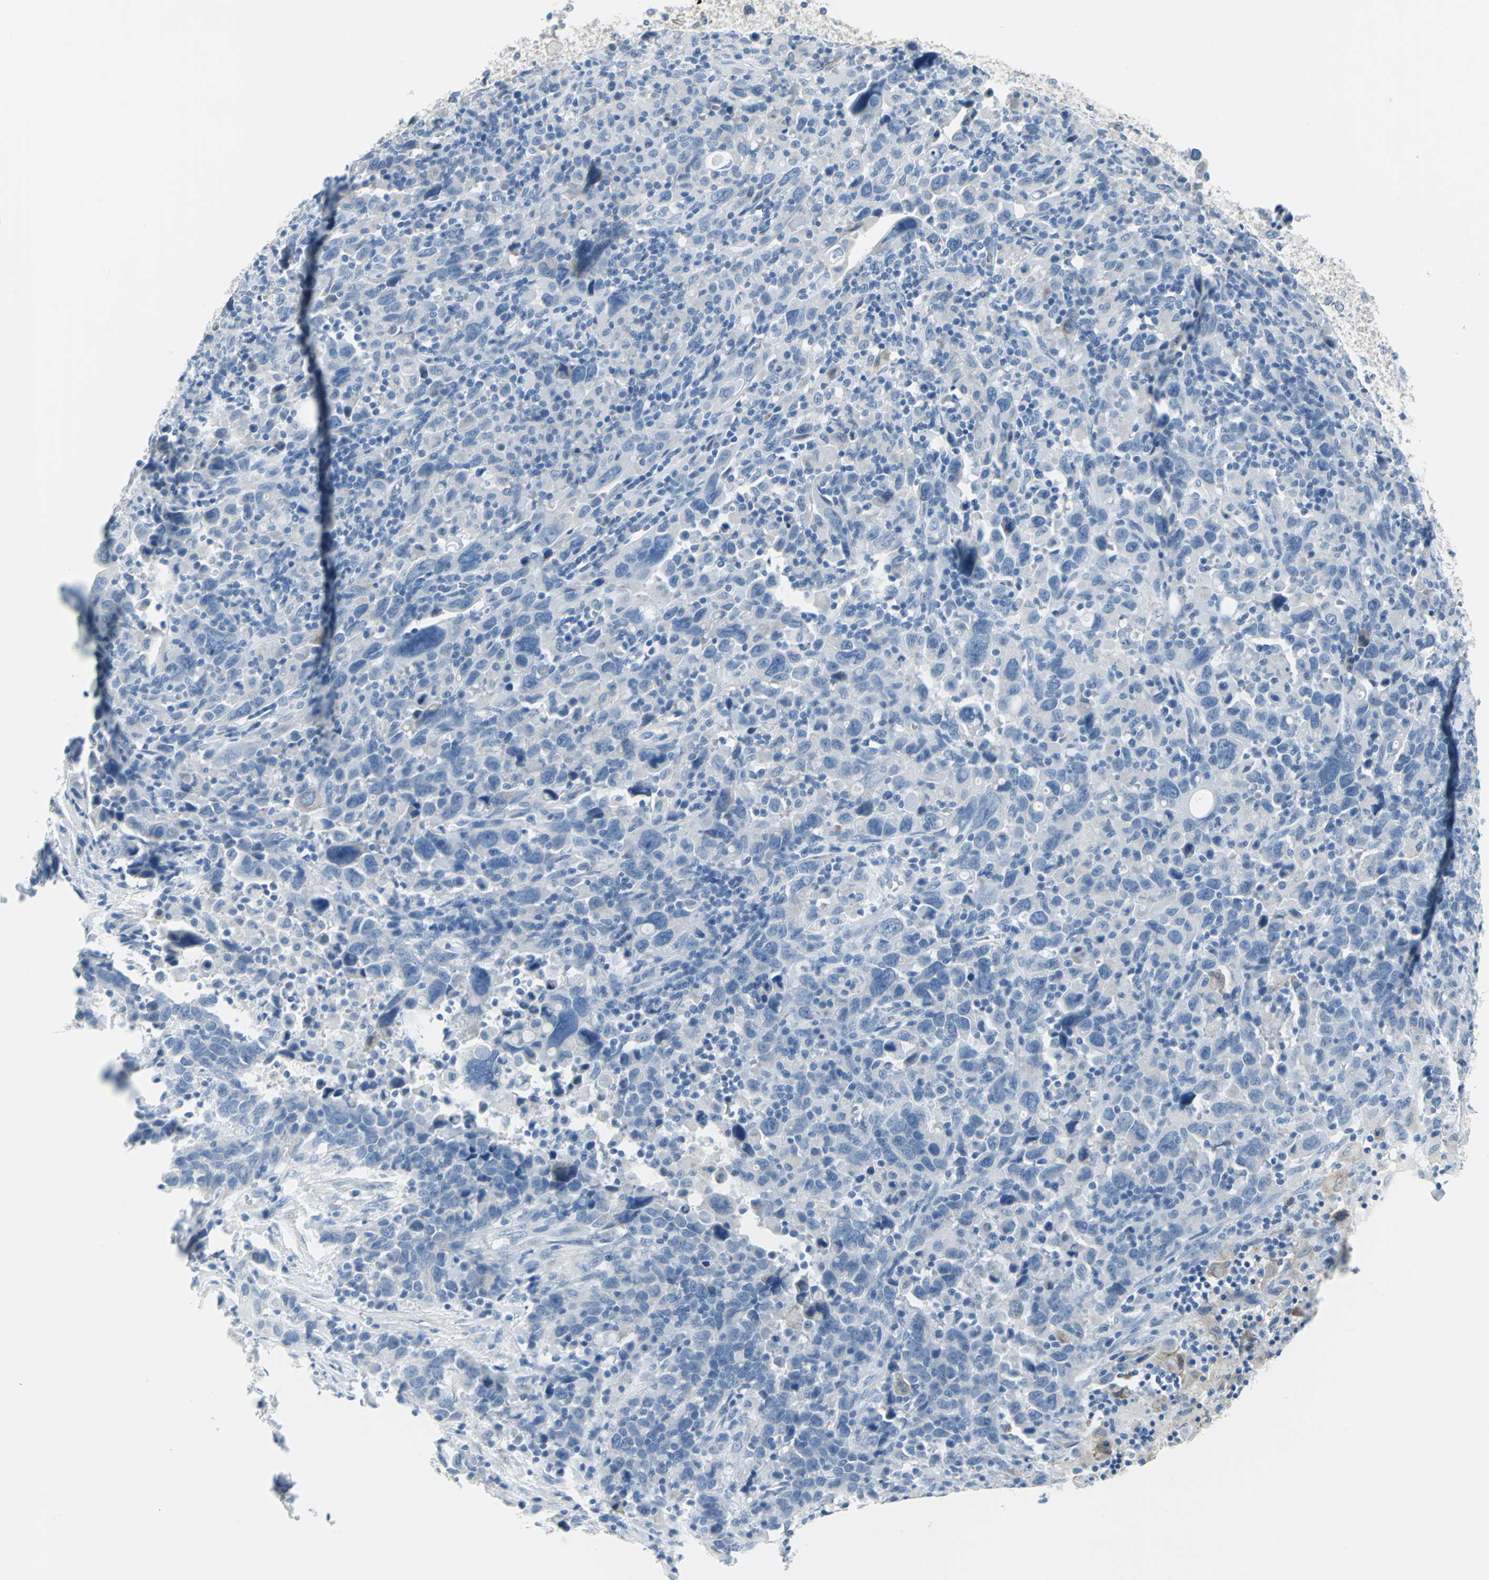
{"staining": {"intensity": "negative", "quantity": "none", "location": "none"}, "tissue": "urothelial cancer", "cell_type": "Tumor cells", "image_type": "cancer", "snomed": [{"axis": "morphology", "description": "Urothelial carcinoma, High grade"}, {"axis": "topography", "description": "Urinary bladder"}], "caption": "Protein analysis of urothelial cancer demonstrates no significant positivity in tumor cells. (Immunohistochemistry (ihc), brightfield microscopy, high magnification).", "gene": "CYB5A", "patient": {"sex": "male", "age": 61}}